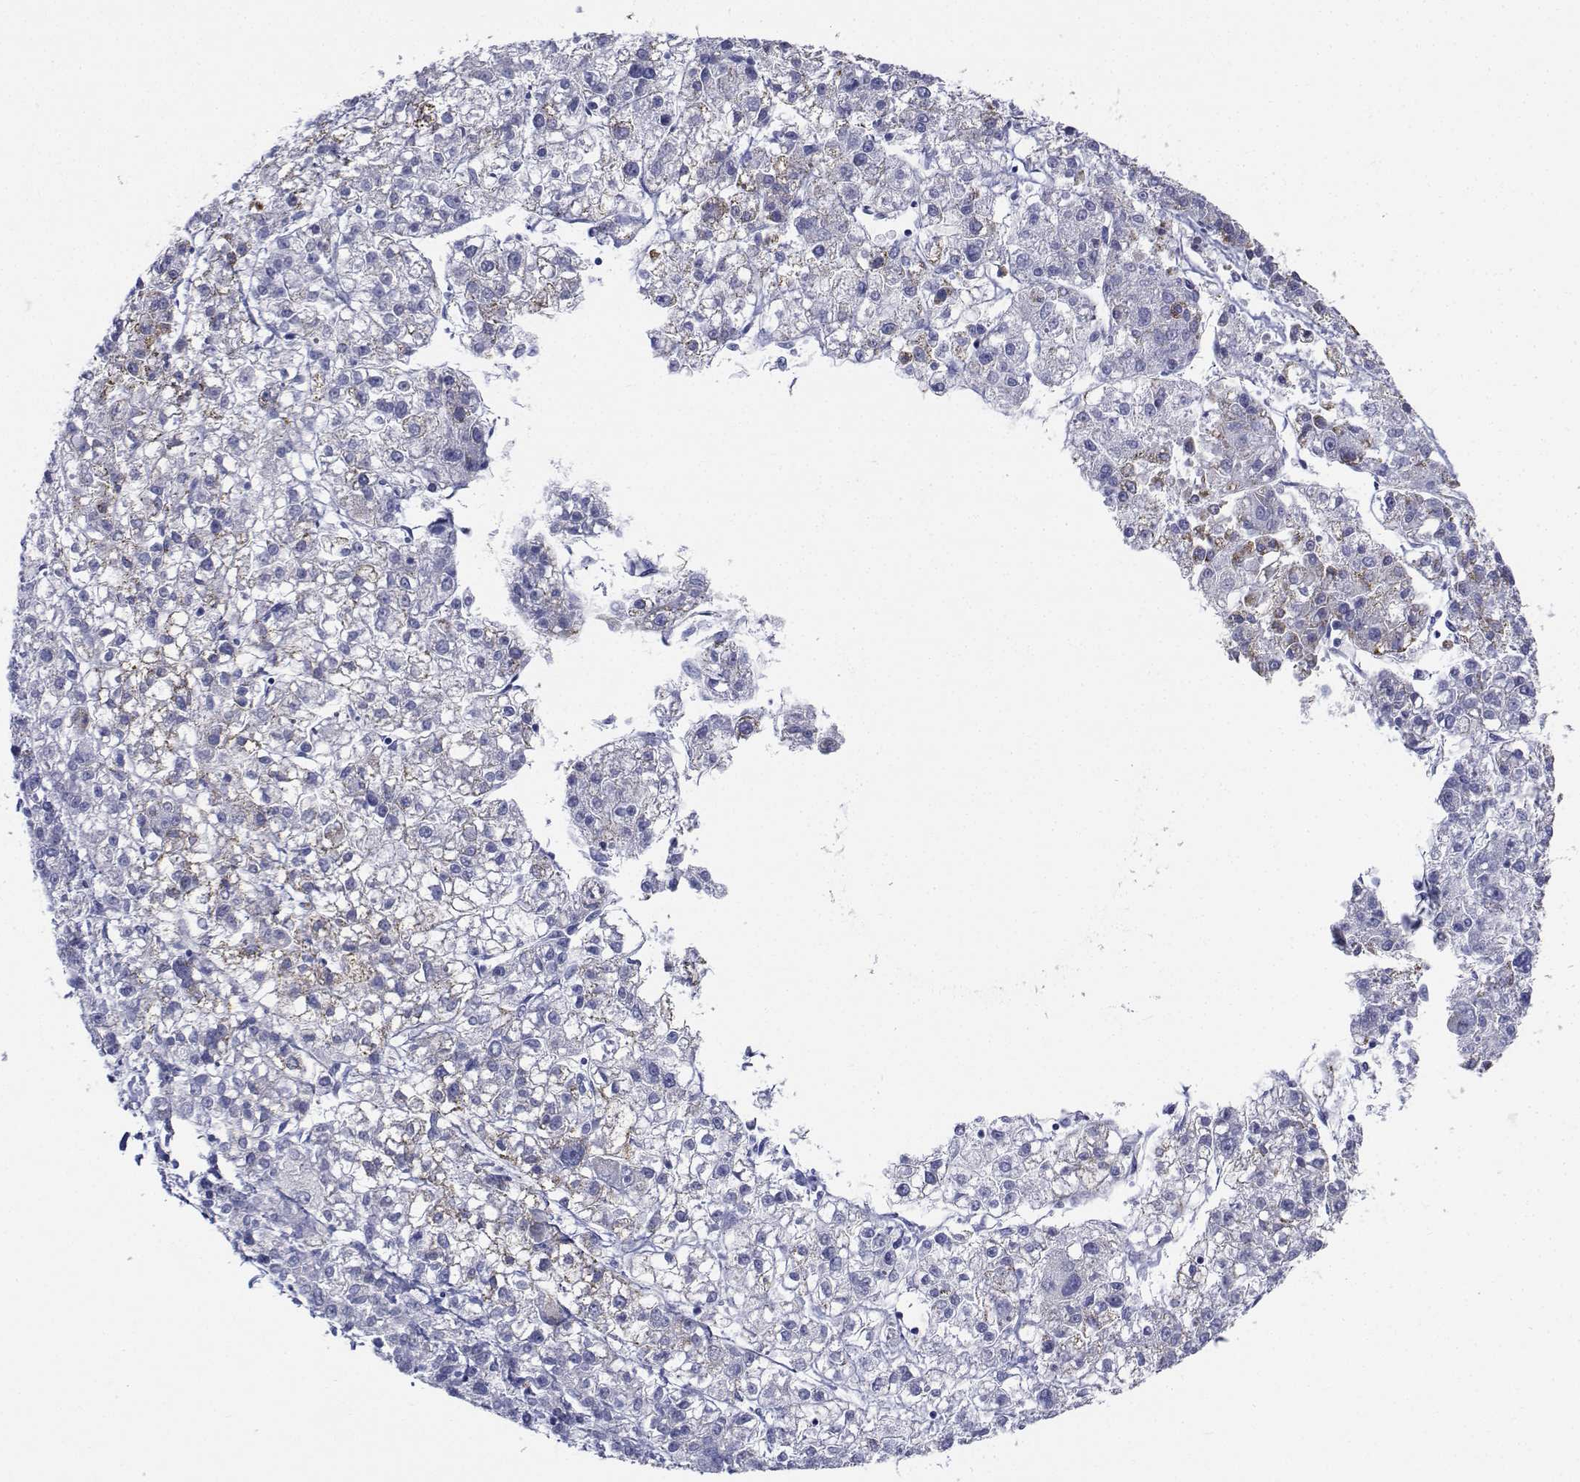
{"staining": {"intensity": "negative", "quantity": "none", "location": "none"}, "tissue": "liver cancer", "cell_type": "Tumor cells", "image_type": "cancer", "snomed": [{"axis": "morphology", "description": "Carcinoma, Hepatocellular, NOS"}, {"axis": "topography", "description": "Liver"}], "caption": "Immunohistochemical staining of liver hepatocellular carcinoma exhibits no significant expression in tumor cells. The staining was performed using DAB to visualize the protein expression in brown, while the nuclei were stained in blue with hematoxylin (Magnification: 20x).", "gene": "CDHR3", "patient": {"sex": "male", "age": 56}}